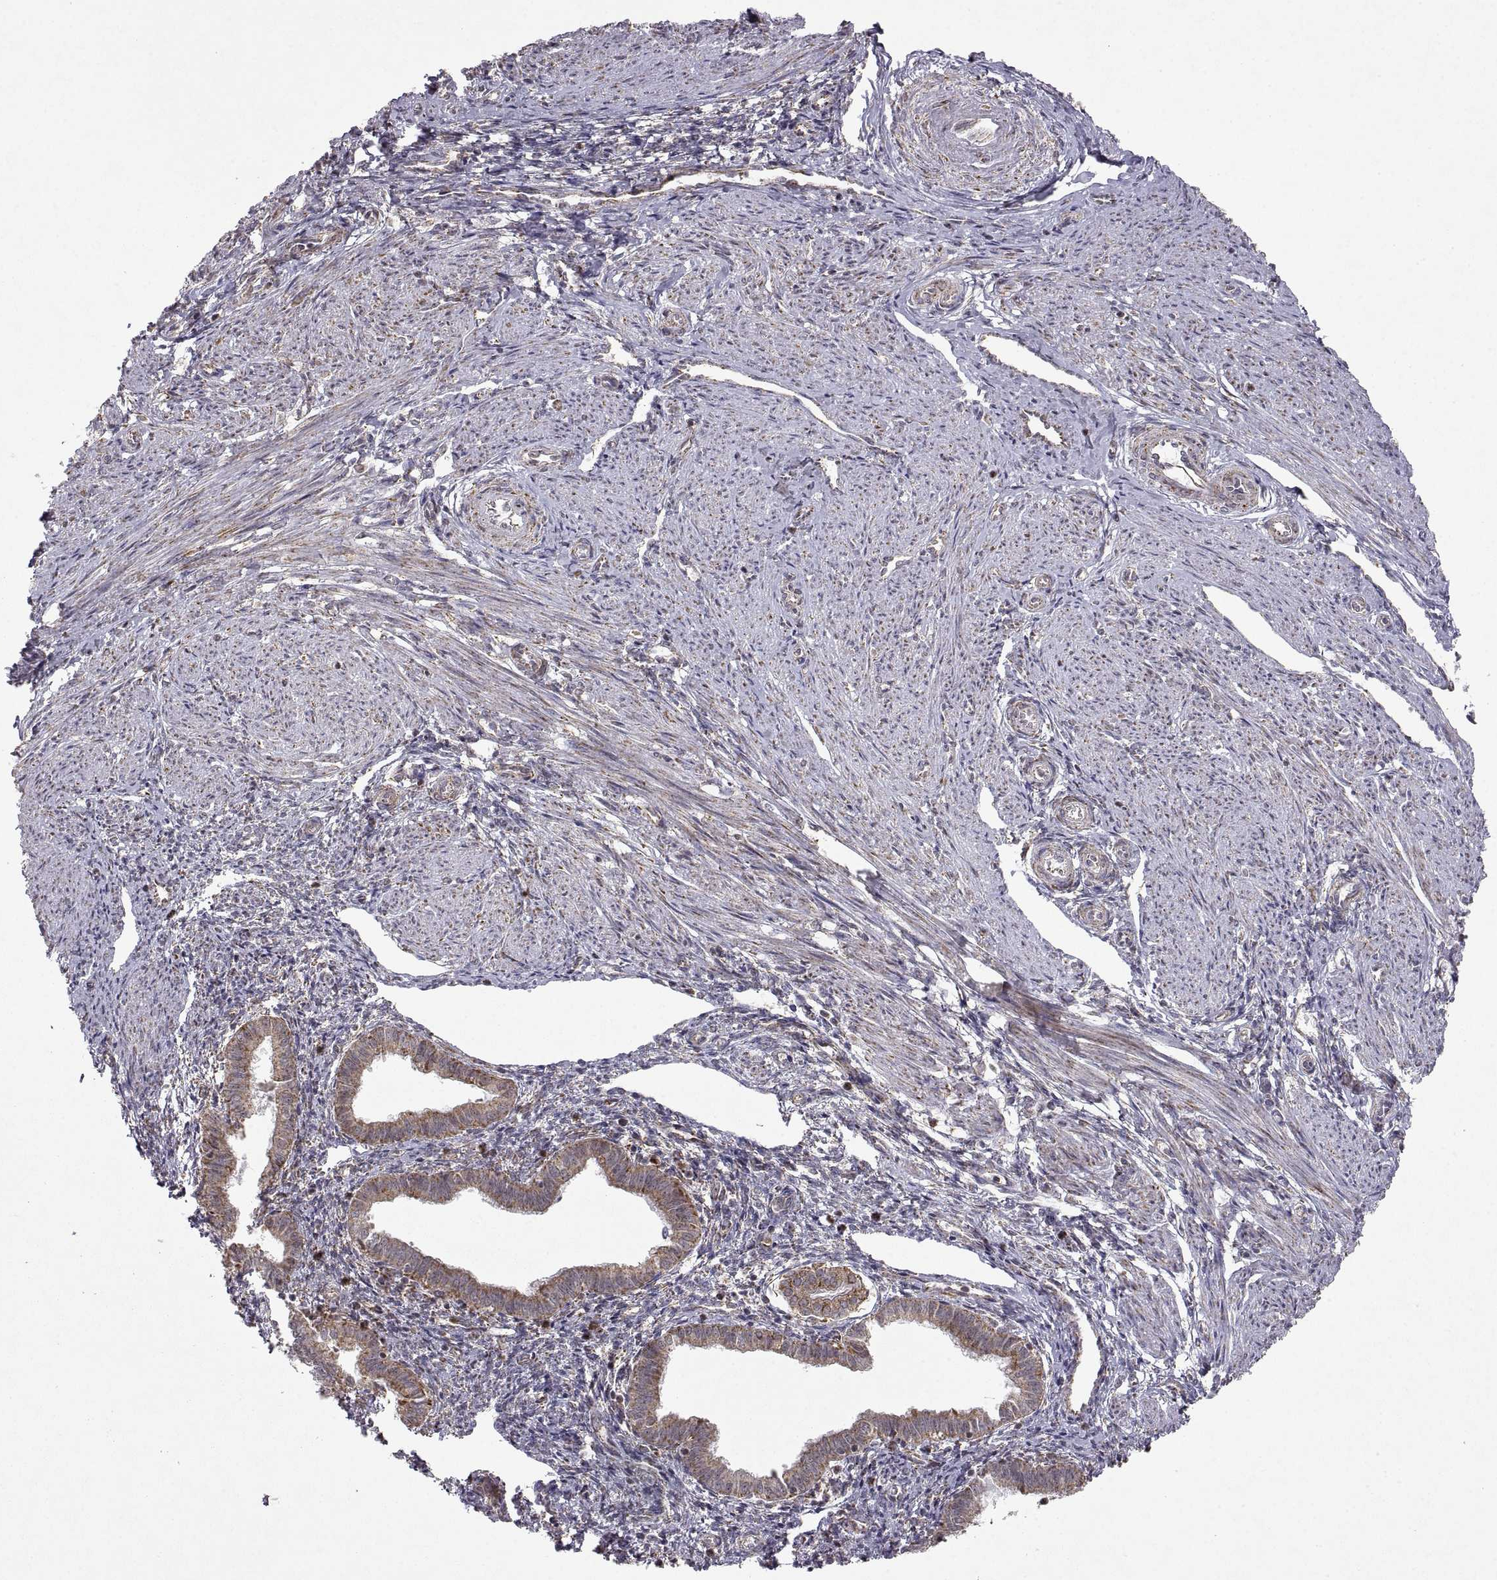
{"staining": {"intensity": "moderate", "quantity": "25%-75%", "location": "cytoplasmic/membranous"}, "tissue": "endometrium", "cell_type": "Cells in endometrial stroma", "image_type": "normal", "snomed": [{"axis": "morphology", "description": "Normal tissue, NOS"}, {"axis": "topography", "description": "Endometrium"}], "caption": "Normal endometrium demonstrates moderate cytoplasmic/membranous staining in about 25%-75% of cells in endometrial stroma, visualized by immunohistochemistry.", "gene": "MANBAL", "patient": {"sex": "female", "age": 37}}